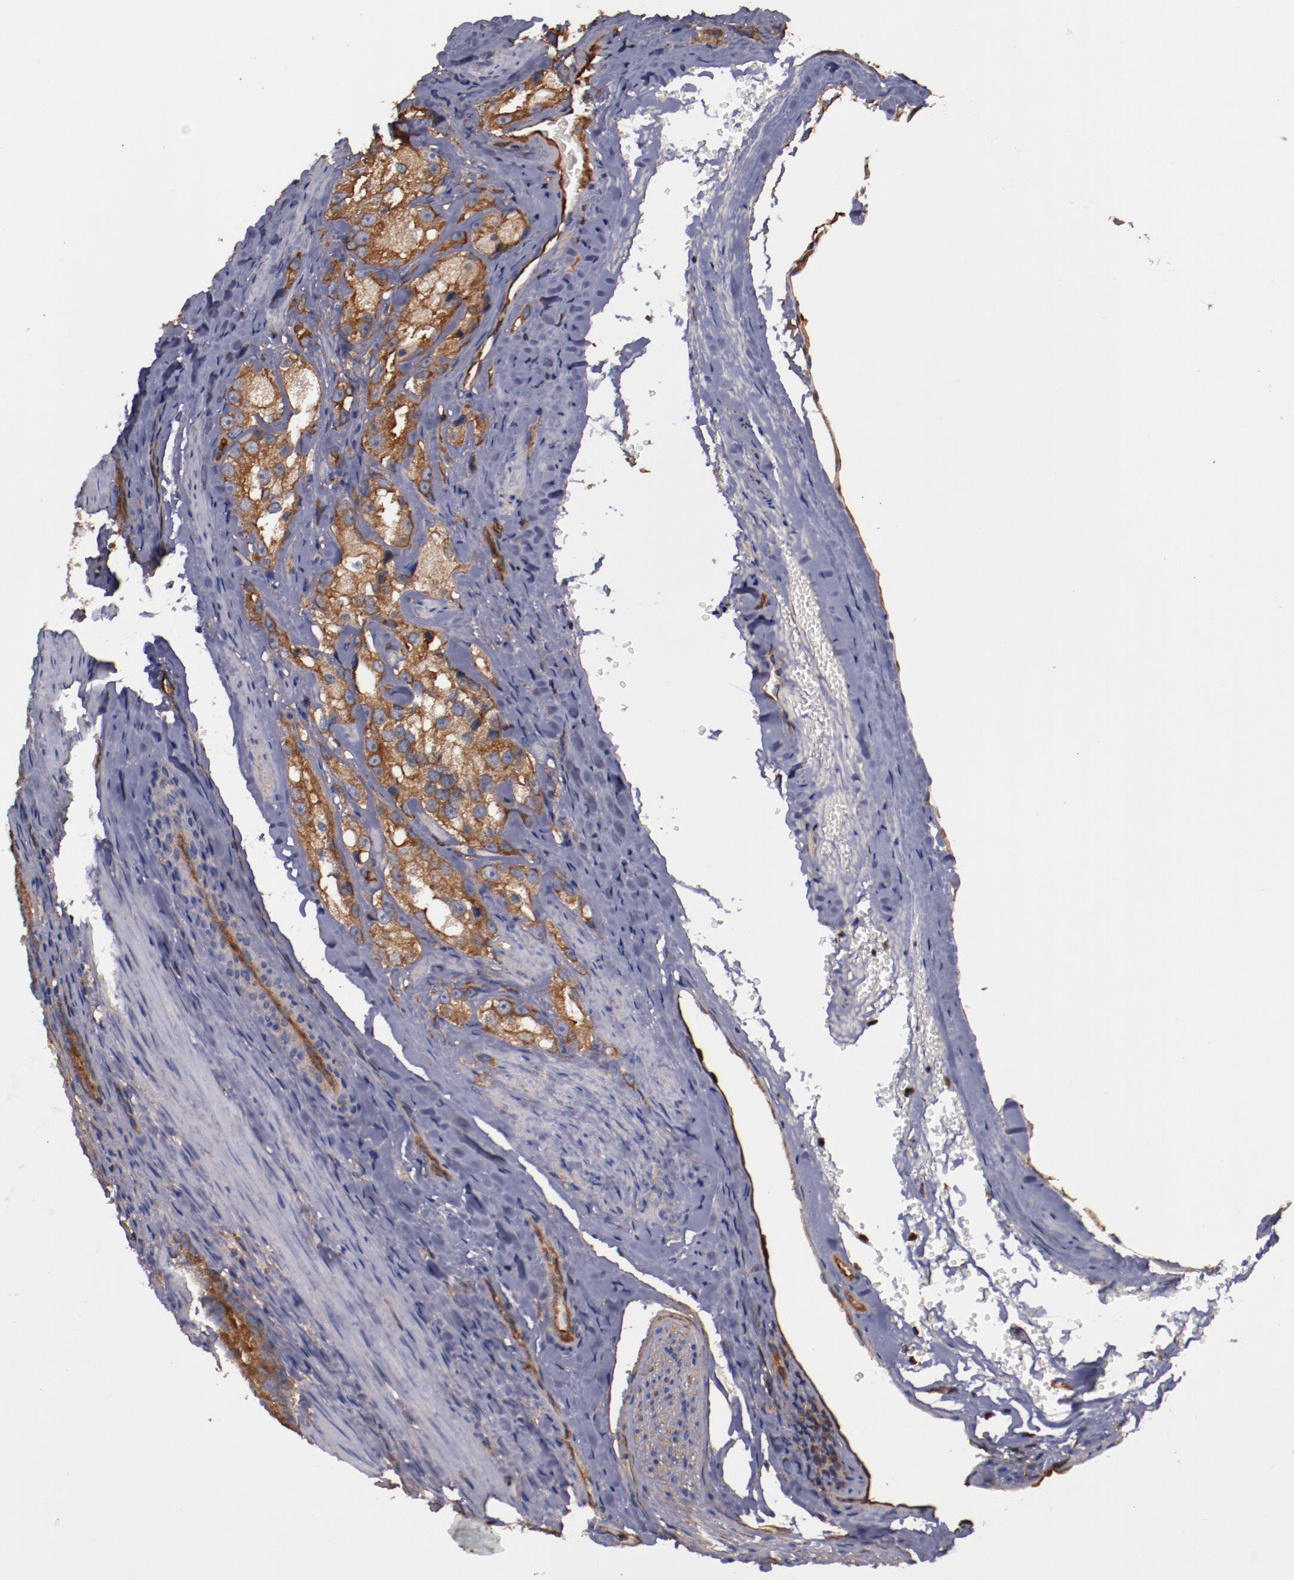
{"staining": {"intensity": "strong", "quantity": ">75%", "location": "cytoplasmic/membranous"}, "tissue": "prostate cancer", "cell_type": "Tumor cells", "image_type": "cancer", "snomed": [{"axis": "morphology", "description": "Adenocarcinoma, High grade"}, {"axis": "topography", "description": "Prostate"}], "caption": "Immunohistochemical staining of high-grade adenocarcinoma (prostate) shows high levels of strong cytoplasmic/membranous positivity in about >75% of tumor cells.", "gene": "TMOD3", "patient": {"sex": "male", "age": 63}}